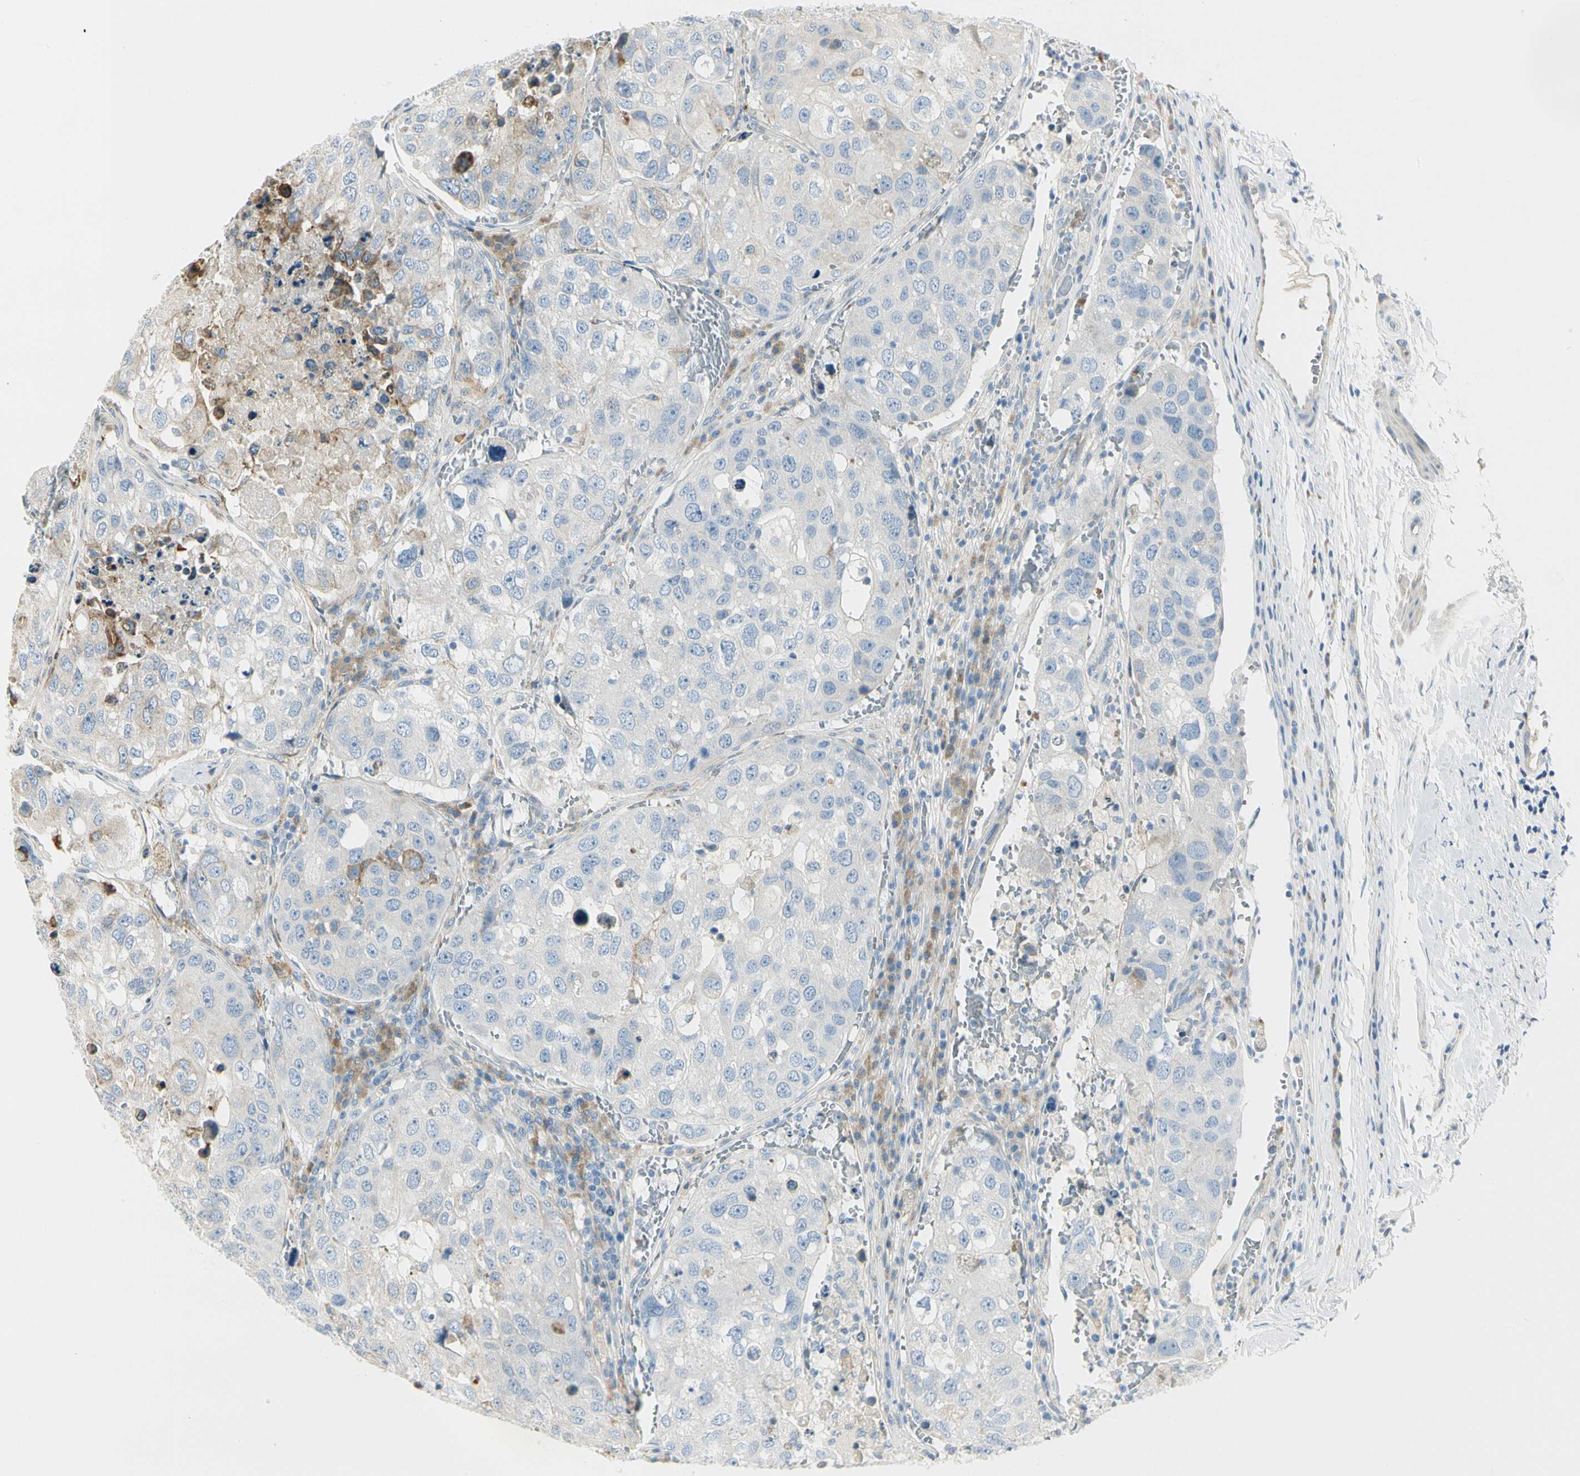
{"staining": {"intensity": "negative", "quantity": "none", "location": "none"}, "tissue": "urothelial cancer", "cell_type": "Tumor cells", "image_type": "cancer", "snomed": [{"axis": "morphology", "description": "Urothelial carcinoma, High grade"}, {"axis": "topography", "description": "Lymph node"}, {"axis": "topography", "description": "Urinary bladder"}], "caption": "Urothelial cancer was stained to show a protein in brown. There is no significant expression in tumor cells.", "gene": "TNFSF11", "patient": {"sex": "male", "age": 51}}